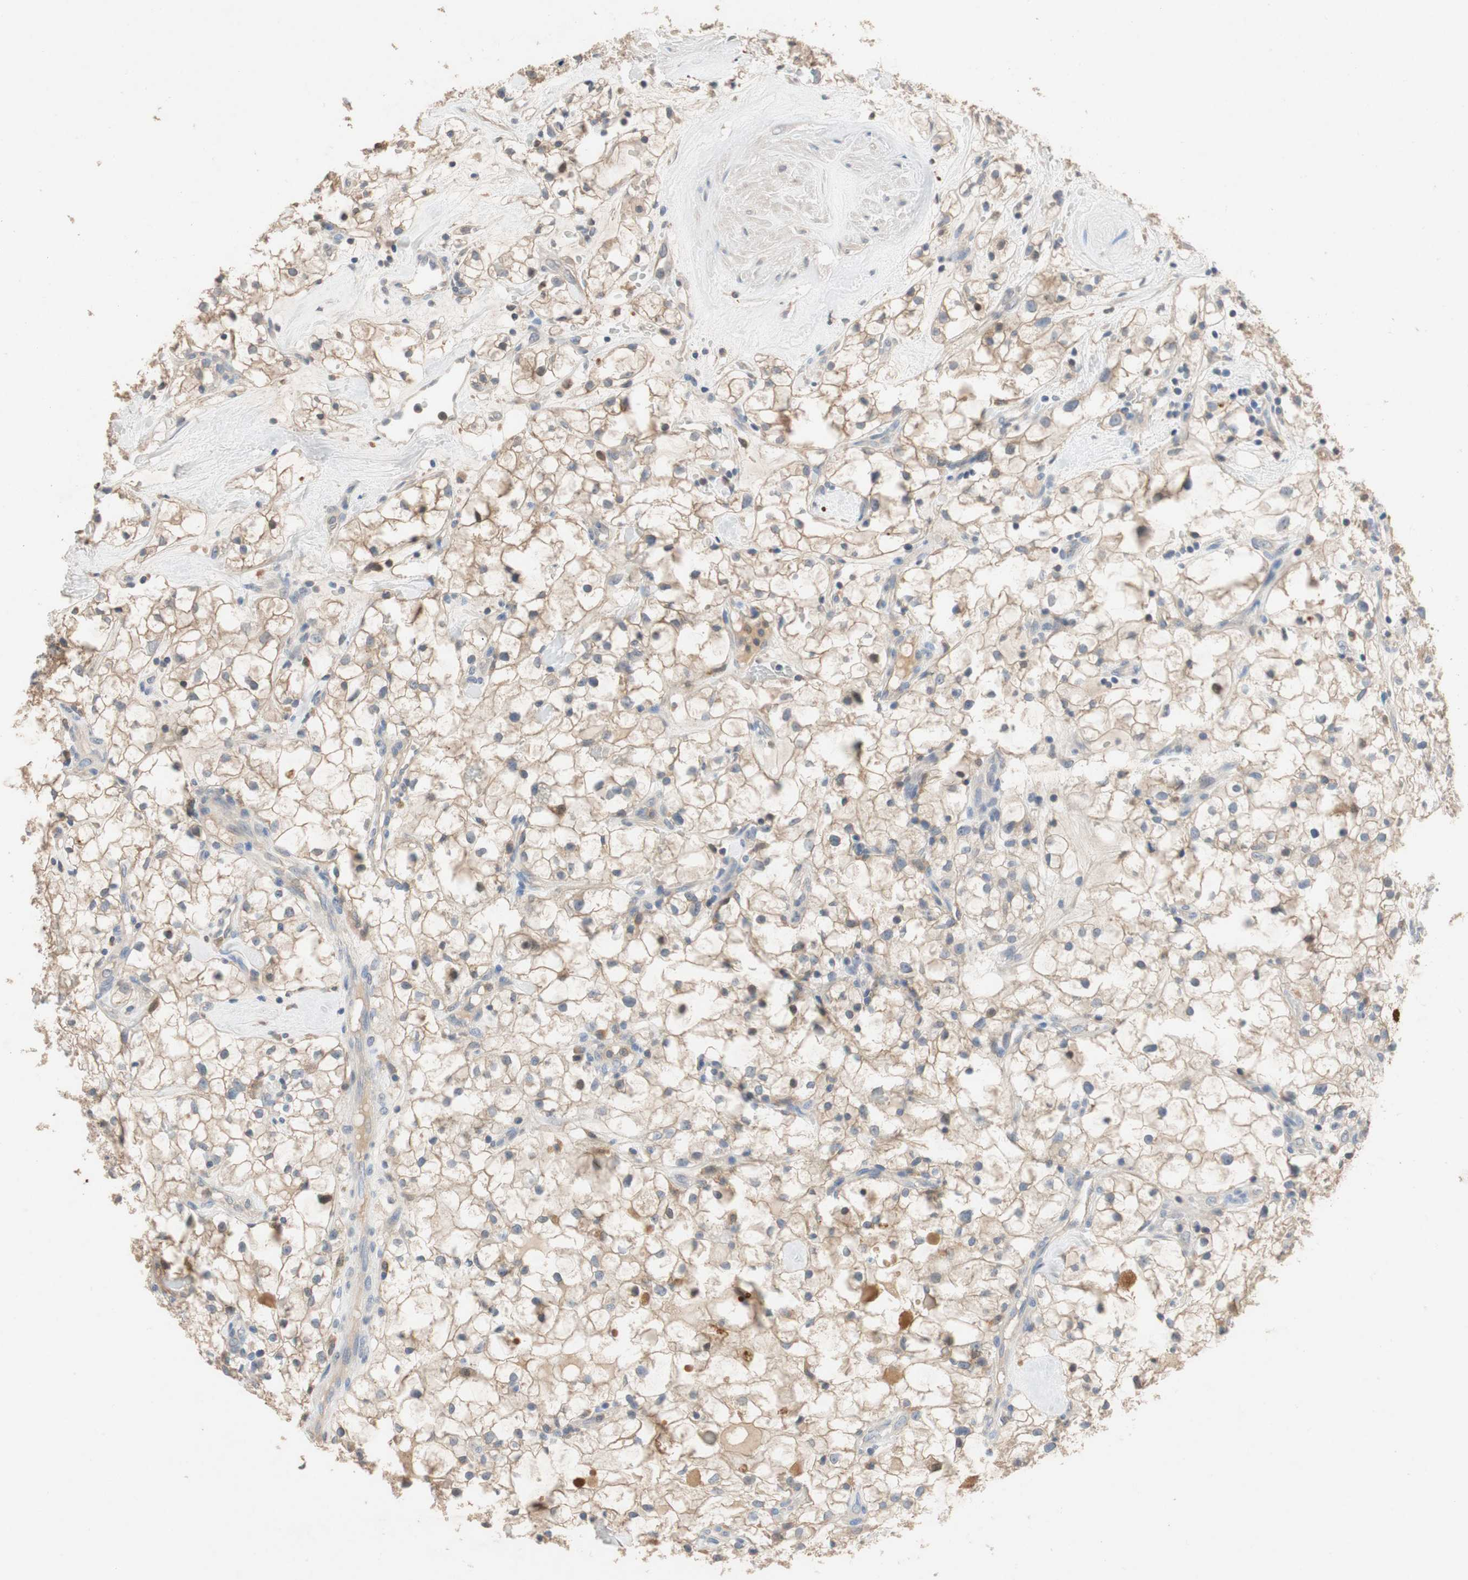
{"staining": {"intensity": "moderate", "quantity": ">75%", "location": "cytoplasmic/membranous"}, "tissue": "renal cancer", "cell_type": "Tumor cells", "image_type": "cancer", "snomed": [{"axis": "morphology", "description": "Adenocarcinoma, NOS"}, {"axis": "topography", "description": "Kidney"}], "caption": "The histopathology image demonstrates staining of renal cancer (adenocarcinoma), revealing moderate cytoplasmic/membranous protein positivity (brown color) within tumor cells.", "gene": "ADAP1", "patient": {"sex": "female", "age": 60}}